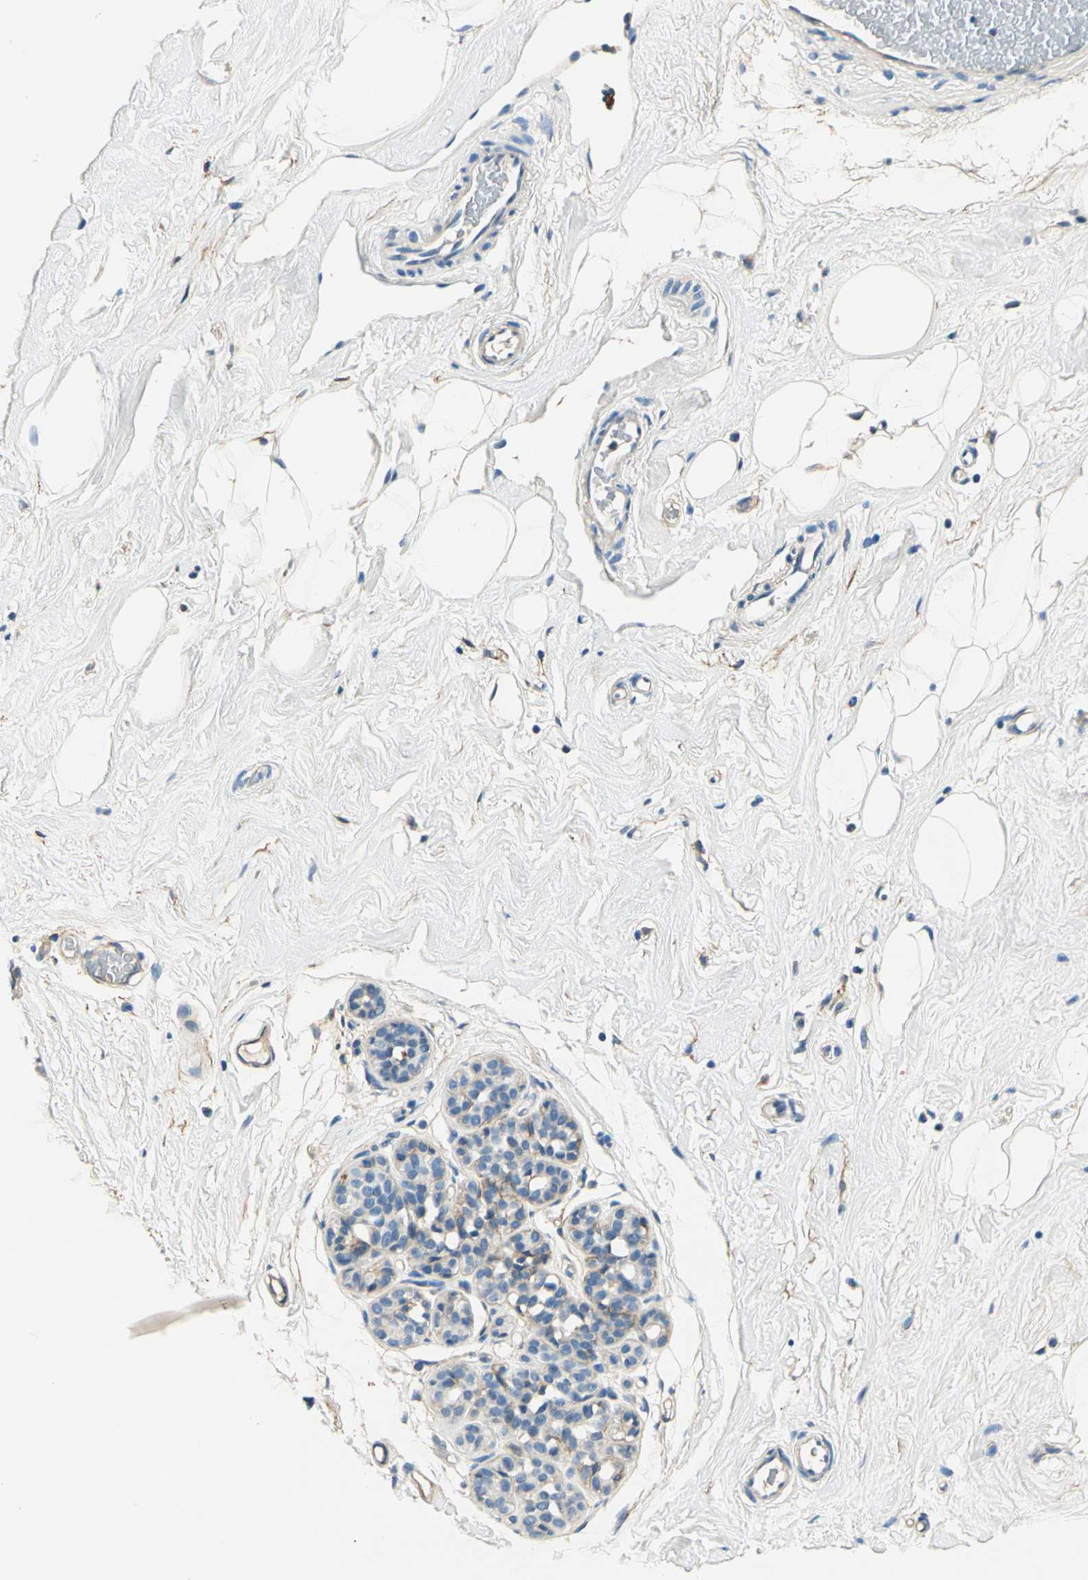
{"staining": {"intensity": "weak", "quantity": ">75%", "location": "cytoplasmic/membranous"}, "tissue": "breast", "cell_type": "Adipocytes", "image_type": "normal", "snomed": [{"axis": "morphology", "description": "Normal tissue, NOS"}, {"axis": "topography", "description": "Breast"}], "caption": "This histopathology image shows unremarkable breast stained with immunohistochemistry to label a protein in brown. The cytoplasmic/membranous of adipocytes show weak positivity for the protein. Nuclei are counter-stained blue.", "gene": "TGFBR3", "patient": {"sex": "female", "age": 75}}